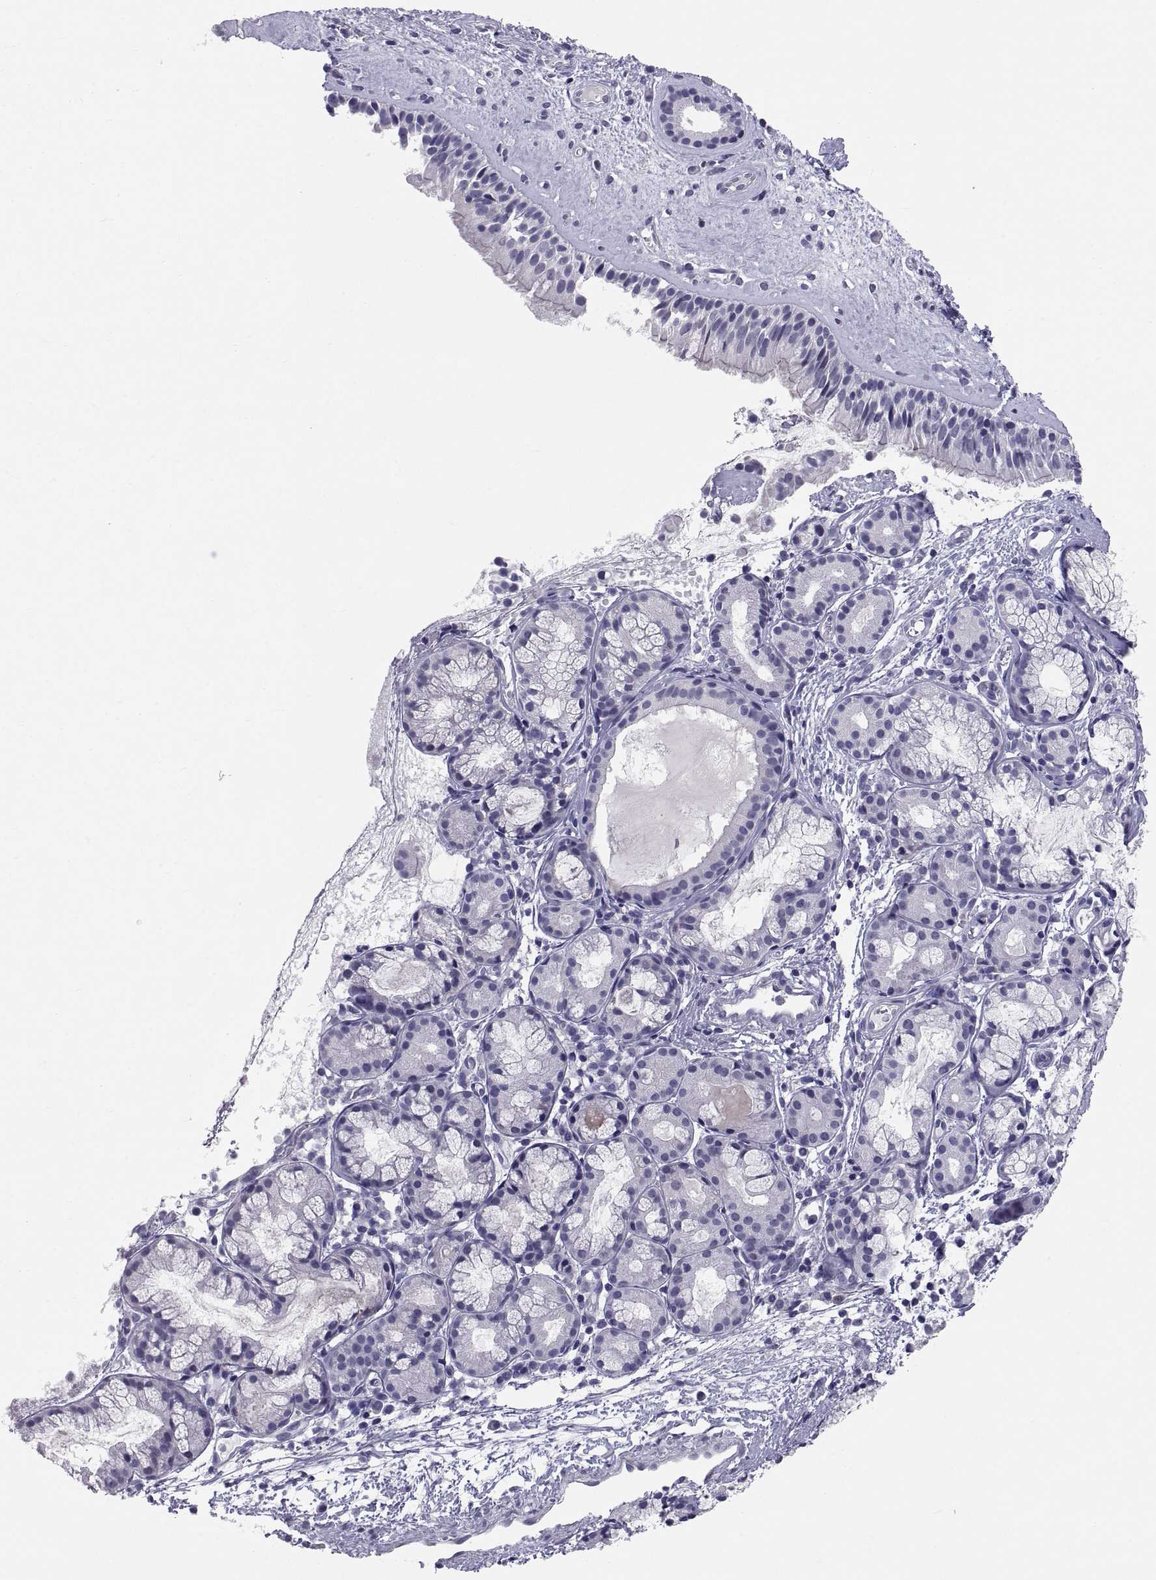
{"staining": {"intensity": "negative", "quantity": "none", "location": "none"}, "tissue": "nasopharynx", "cell_type": "Respiratory epithelial cells", "image_type": "normal", "snomed": [{"axis": "morphology", "description": "Normal tissue, NOS"}, {"axis": "topography", "description": "Nasopharynx"}], "caption": "Immunohistochemical staining of unremarkable human nasopharynx exhibits no significant positivity in respiratory epithelial cells. (DAB immunohistochemistry with hematoxylin counter stain).", "gene": "TEX13A", "patient": {"sex": "male", "age": 29}}